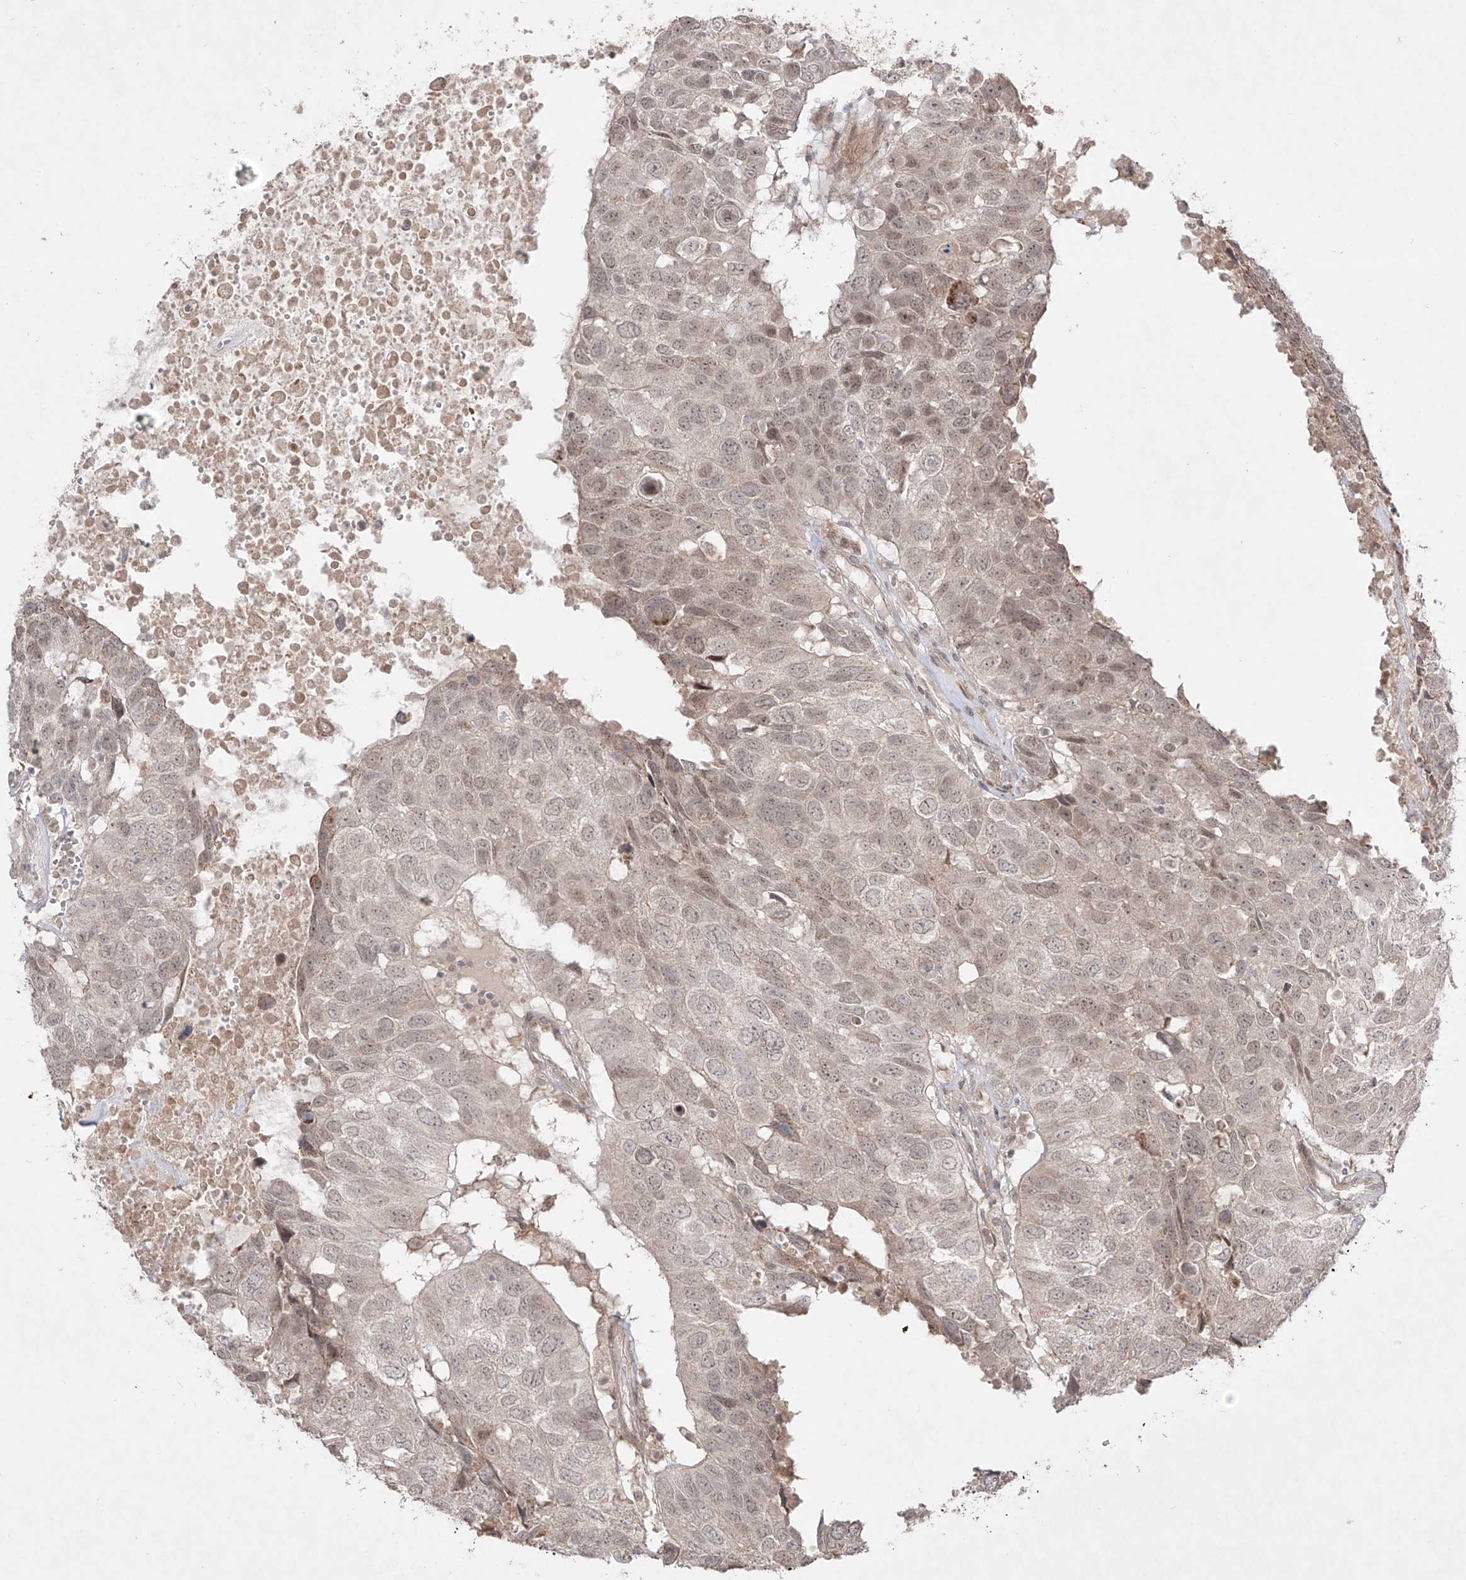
{"staining": {"intensity": "weak", "quantity": "25%-75%", "location": "nuclear"}, "tissue": "head and neck cancer", "cell_type": "Tumor cells", "image_type": "cancer", "snomed": [{"axis": "morphology", "description": "Squamous cell carcinoma, NOS"}, {"axis": "topography", "description": "Head-Neck"}], "caption": "Squamous cell carcinoma (head and neck) stained for a protein exhibits weak nuclear positivity in tumor cells. (Brightfield microscopy of DAB IHC at high magnification).", "gene": "KDM1B", "patient": {"sex": "male", "age": 66}}